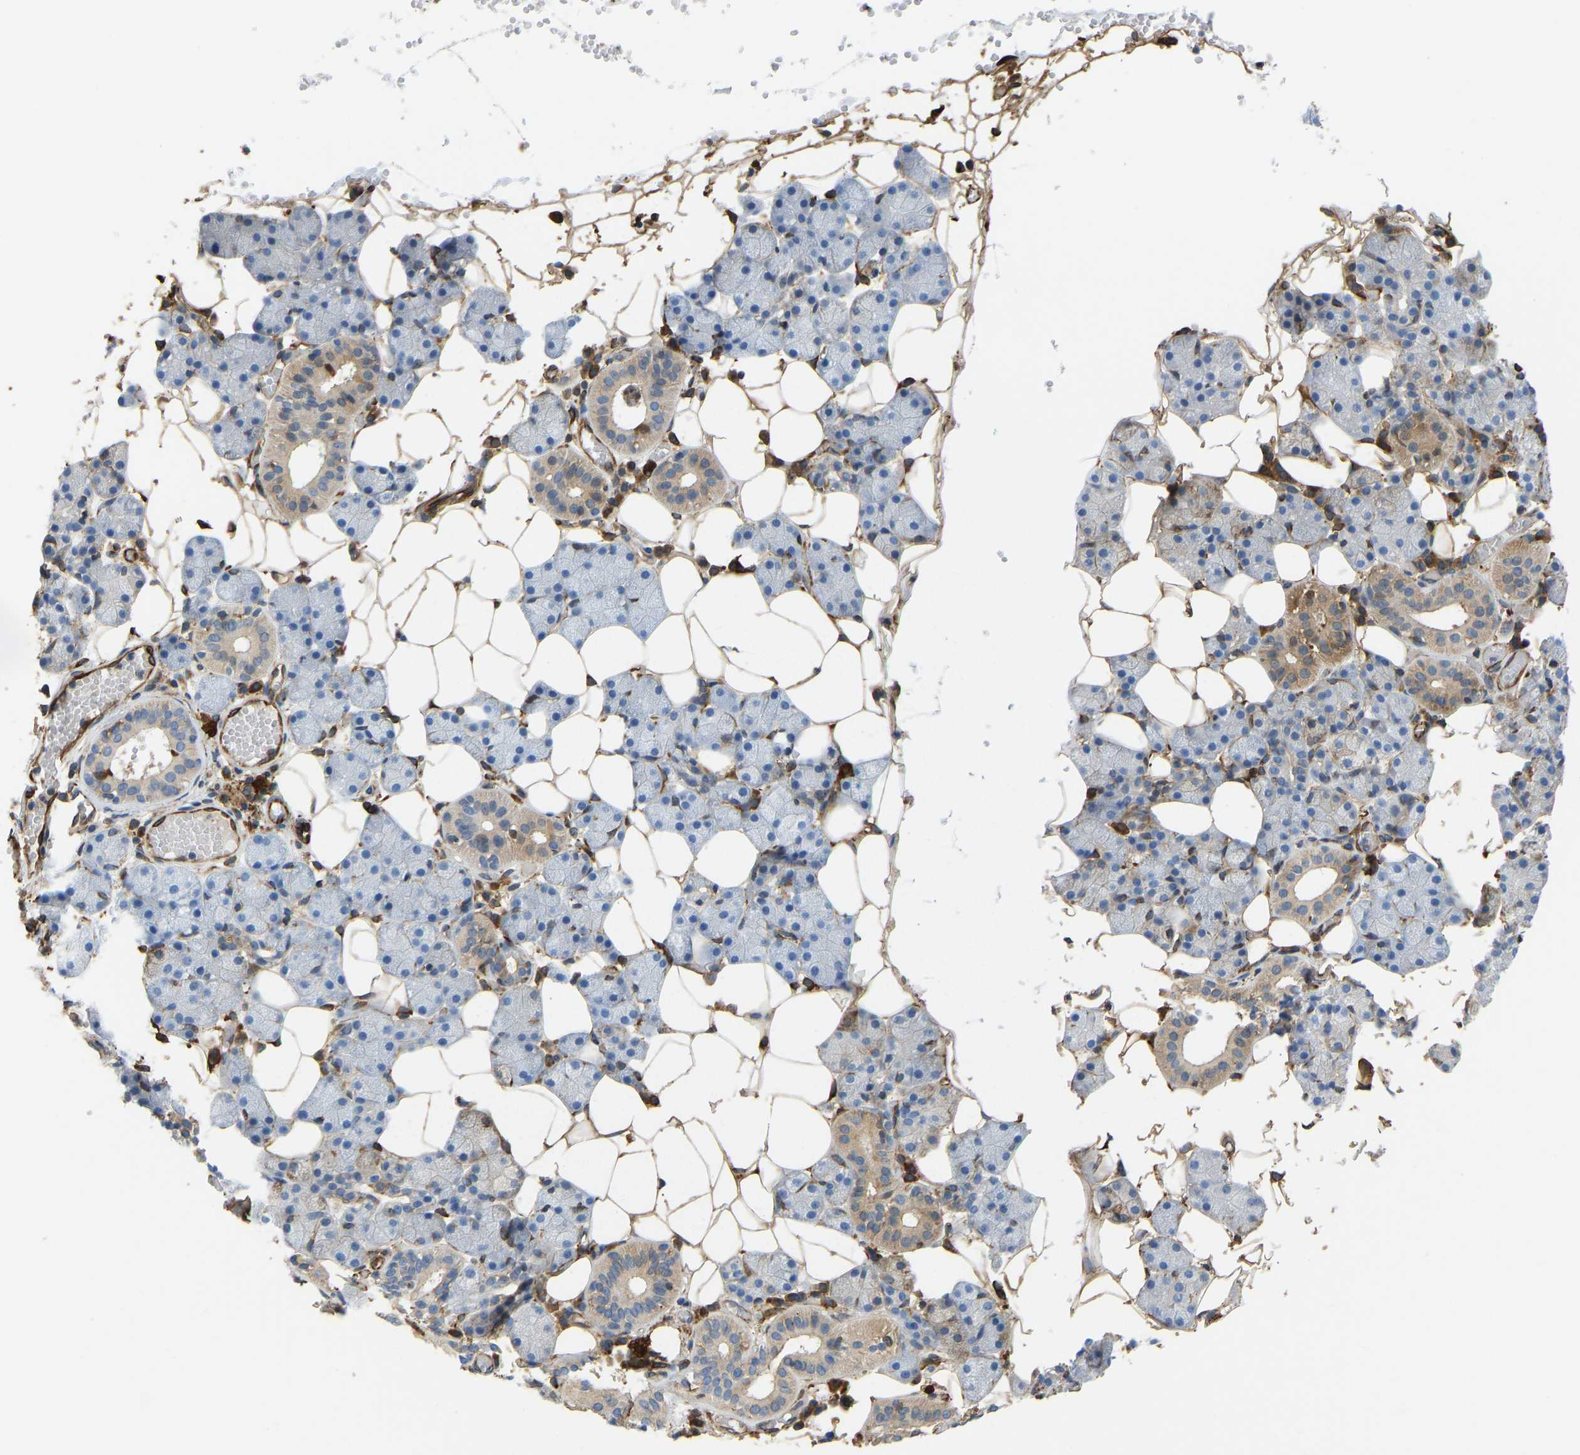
{"staining": {"intensity": "weak", "quantity": "25%-75%", "location": "cytoplasmic/membranous"}, "tissue": "salivary gland", "cell_type": "Glandular cells", "image_type": "normal", "snomed": [{"axis": "morphology", "description": "Normal tissue, NOS"}, {"axis": "topography", "description": "Salivary gland"}], "caption": "An image of human salivary gland stained for a protein reveals weak cytoplasmic/membranous brown staining in glandular cells.", "gene": "BEX3", "patient": {"sex": "female", "age": 33}}